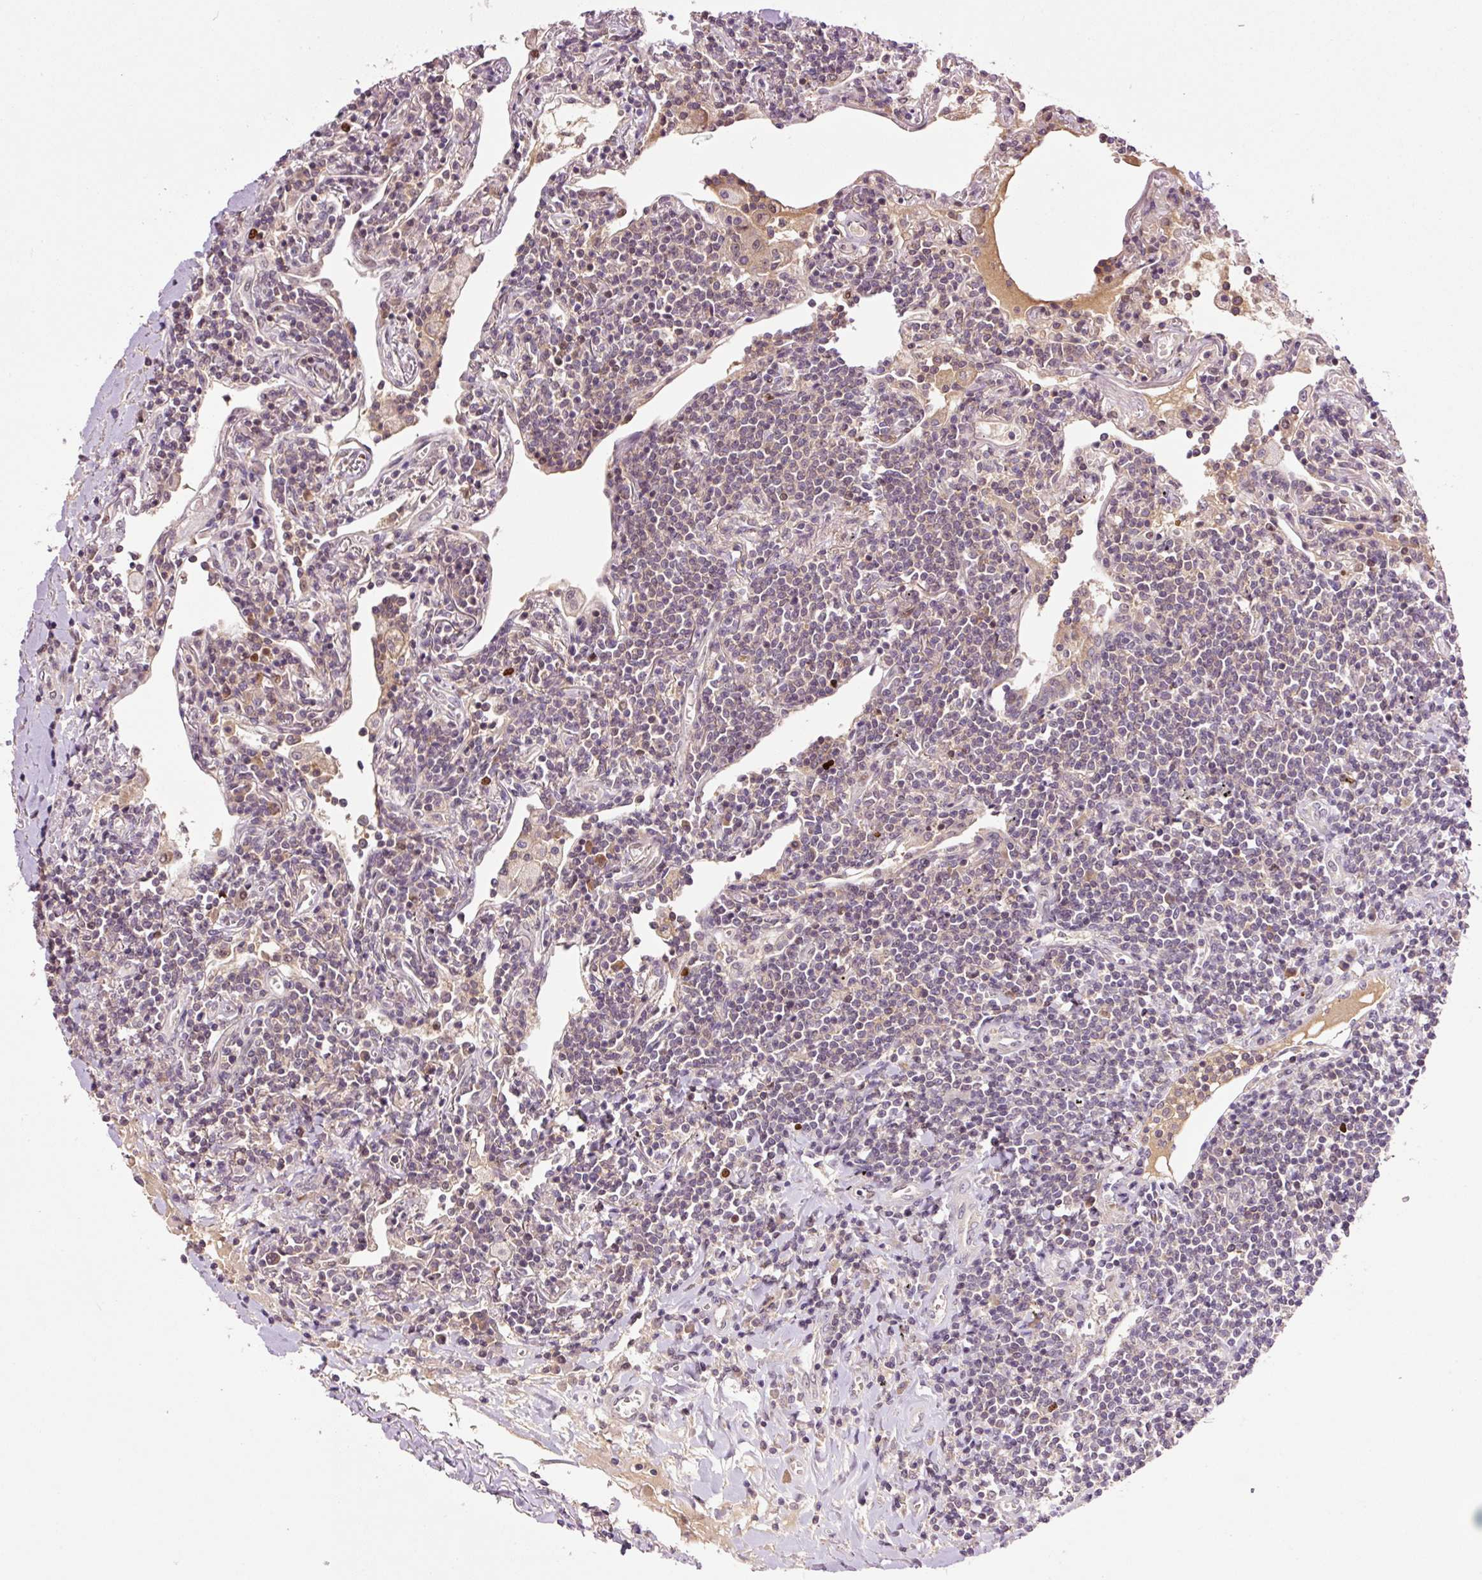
{"staining": {"intensity": "negative", "quantity": "none", "location": "none"}, "tissue": "lymphoma", "cell_type": "Tumor cells", "image_type": "cancer", "snomed": [{"axis": "morphology", "description": "Malignant lymphoma, non-Hodgkin's type, Low grade"}, {"axis": "topography", "description": "Lung"}], "caption": "Immunohistochemistry photomicrograph of malignant lymphoma, non-Hodgkin's type (low-grade) stained for a protein (brown), which demonstrates no staining in tumor cells.", "gene": "DPPA4", "patient": {"sex": "female", "age": 71}}